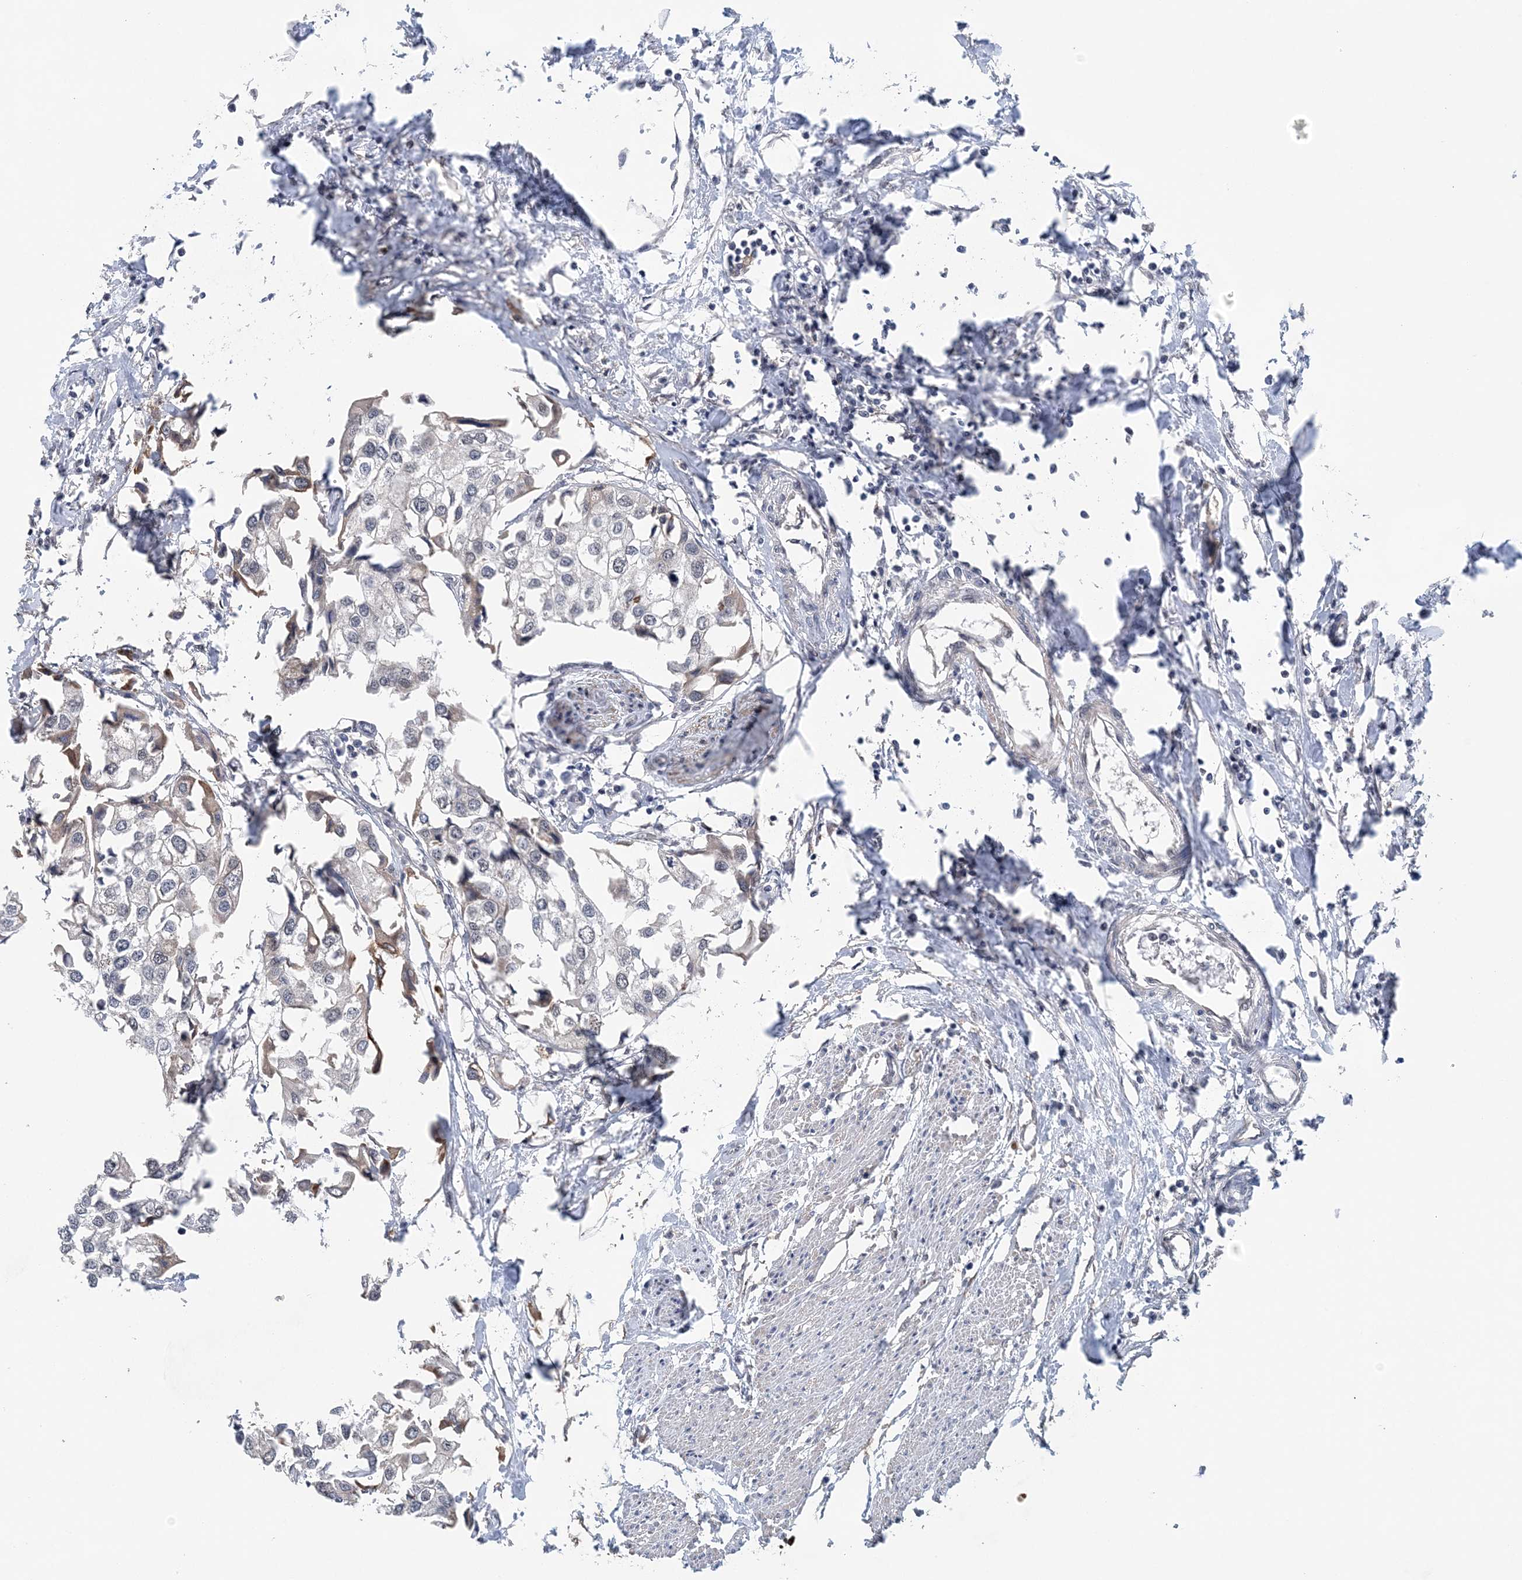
{"staining": {"intensity": "negative", "quantity": "none", "location": "none"}, "tissue": "urothelial cancer", "cell_type": "Tumor cells", "image_type": "cancer", "snomed": [{"axis": "morphology", "description": "Urothelial carcinoma, High grade"}, {"axis": "topography", "description": "Urinary bladder"}], "caption": "This is a histopathology image of immunohistochemistry staining of urothelial cancer, which shows no staining in tumor cells.", "gene": "CCDC152", "patient": {"sex": "male", "age": 64}}